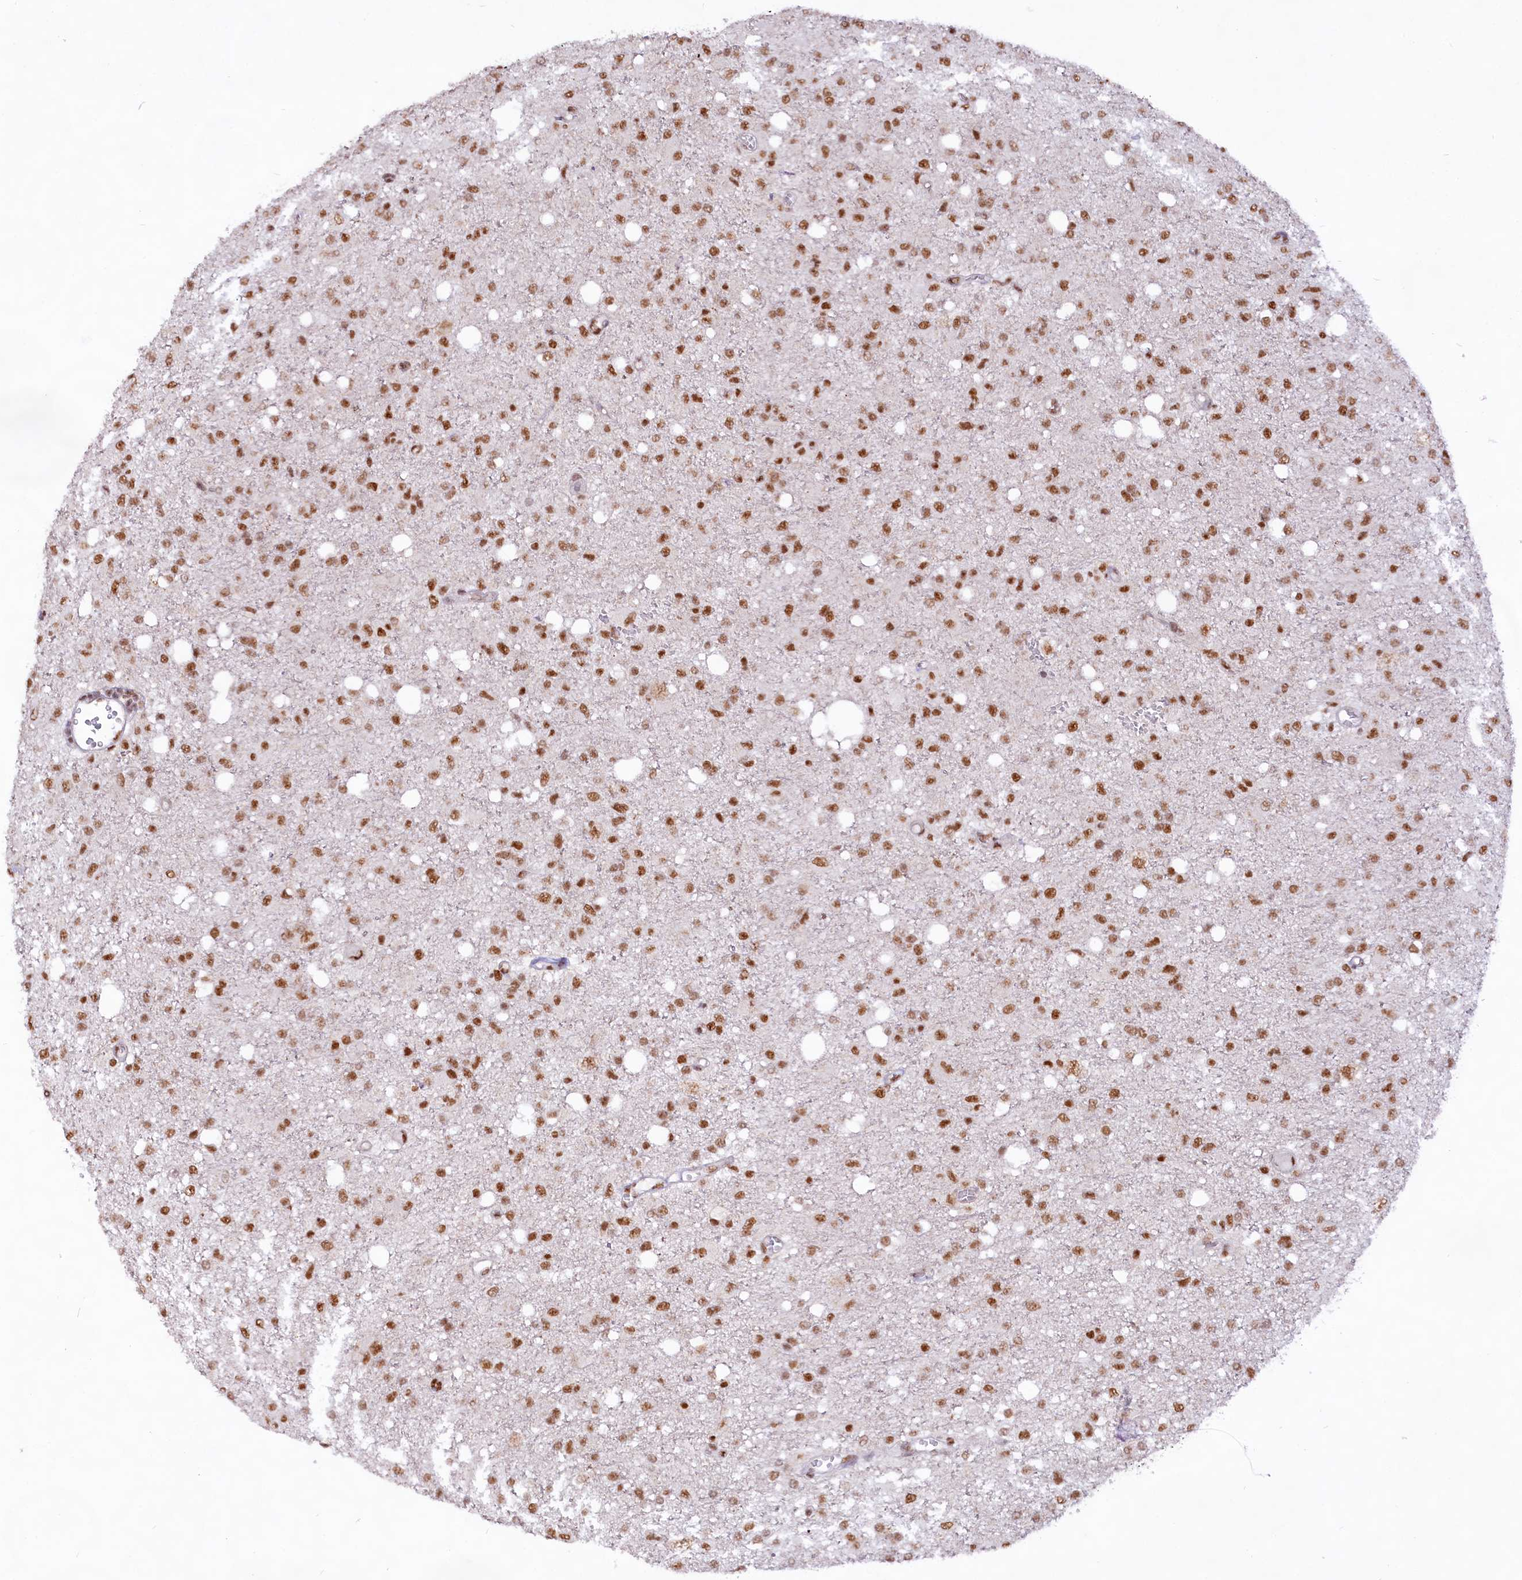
{"staining": {"intensity": "moderate", "quantity": ">75%", "location": "nuclear"}, "tissue": "glioma", "cell_type": "Tumor cells", "image_type": "cancer", "snomed": [{"axis": "morphology", "description": "Glioma, malignant, High grade"}, {"axis": "topography", "description": "Brain"}], "caption": "Protein analysis of glioma tissue displays moderate nuclear staining in about >75% of tumor cells. (Stains: DAB in brown, nuclei in blue, Microscopy: brightfield microscopy at high magnification).", "gene": "HIRA", "patient": {"sex": "female", "age": 59}}